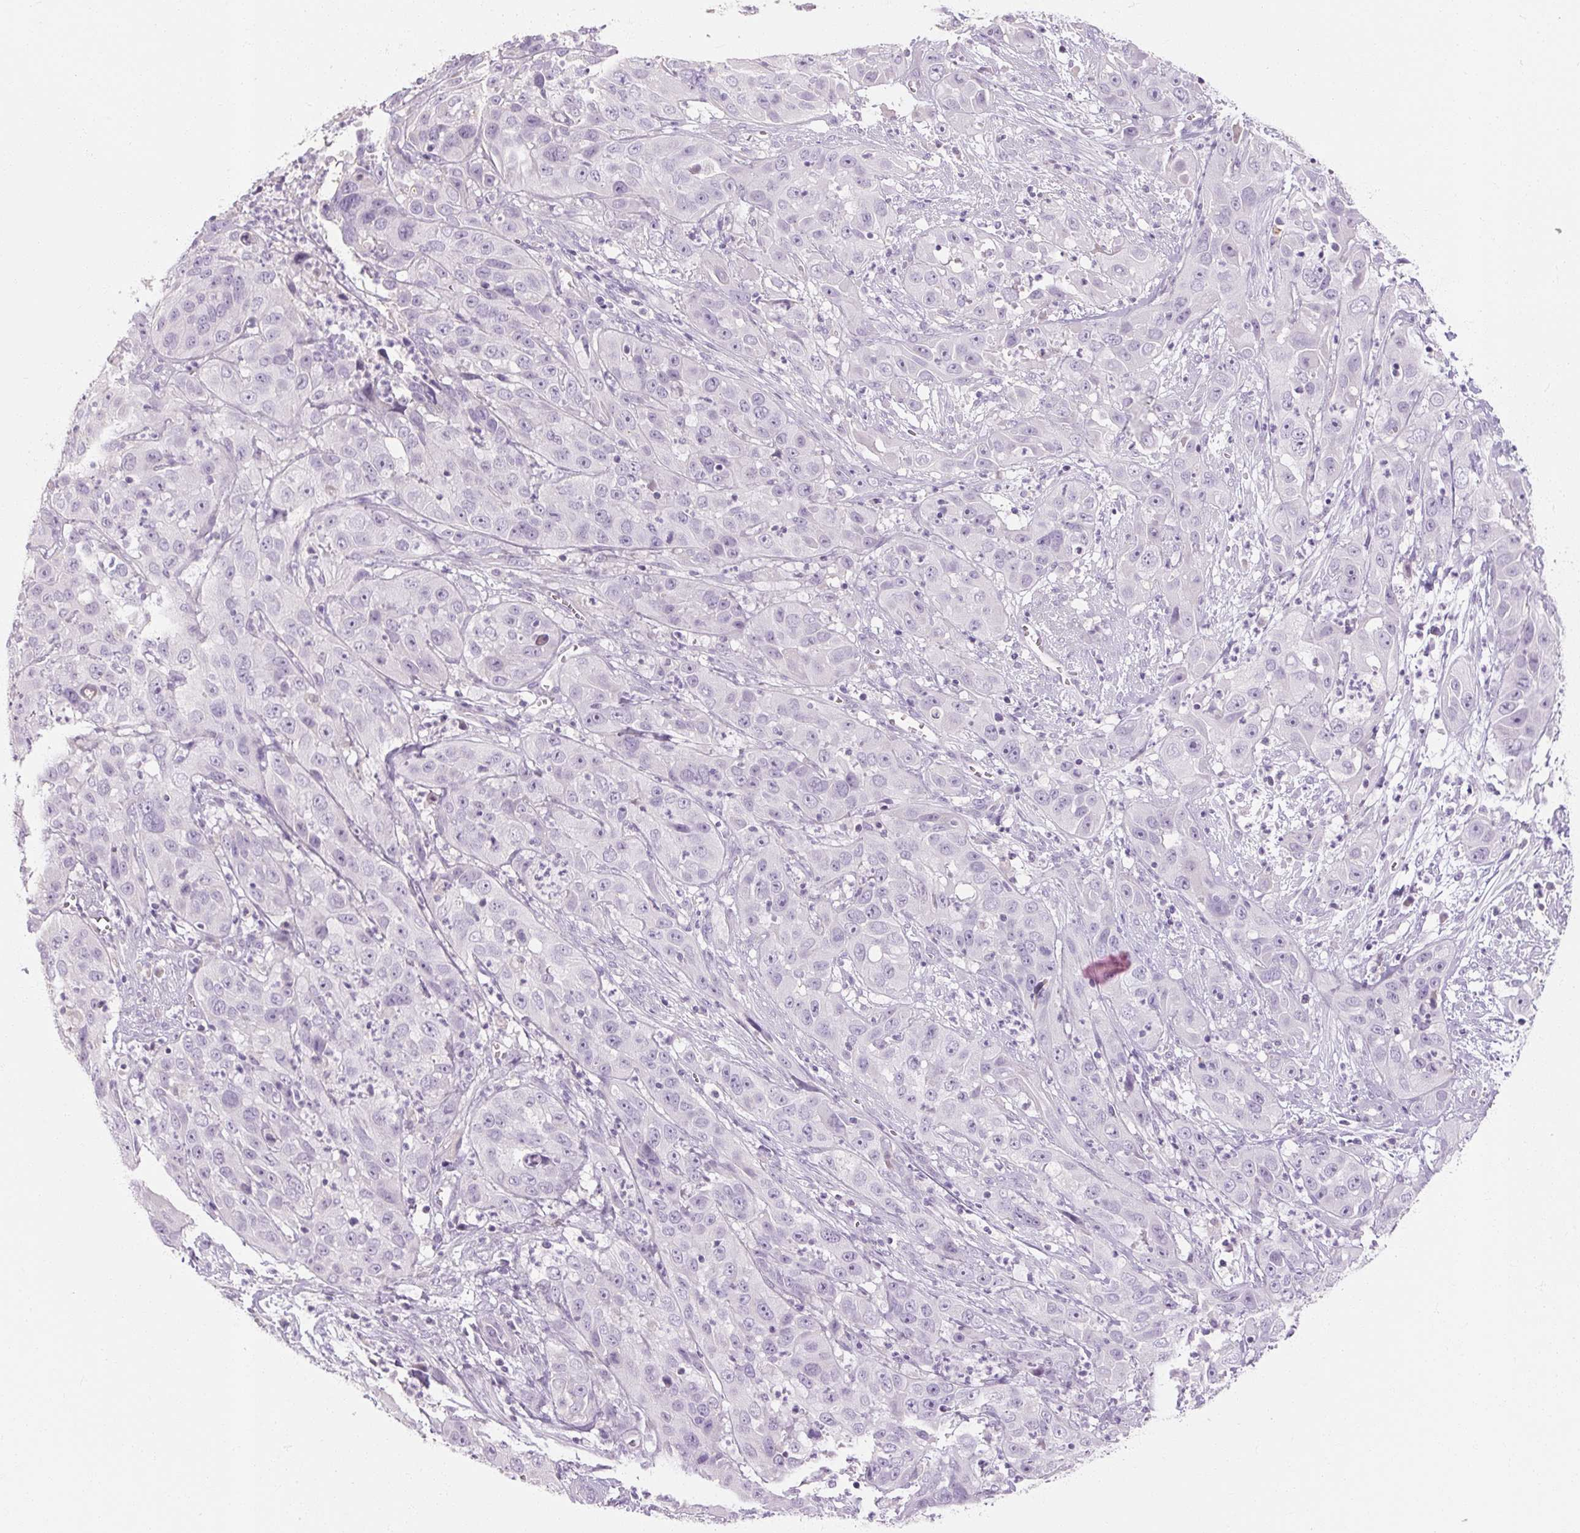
{"staining": {"intensity": "negative", "quantity": "none", "location": "none"}, "tissue": "cervical cancer", "cell_type": "Tumor cells", "image_type": "cancer", "snomed": [{"axis": "morphology", "description": "Squamous cell carcinoma, NOS"}, {"axis": "topography", "description": "Cervix"}], "caption": "DAB immunohistochemical staining of cervical squamous cell carcinoma reveals no significant expression in tumor cells.", "gene": "NFE2L3", "patient": {"sex": "female", "age": 32}}